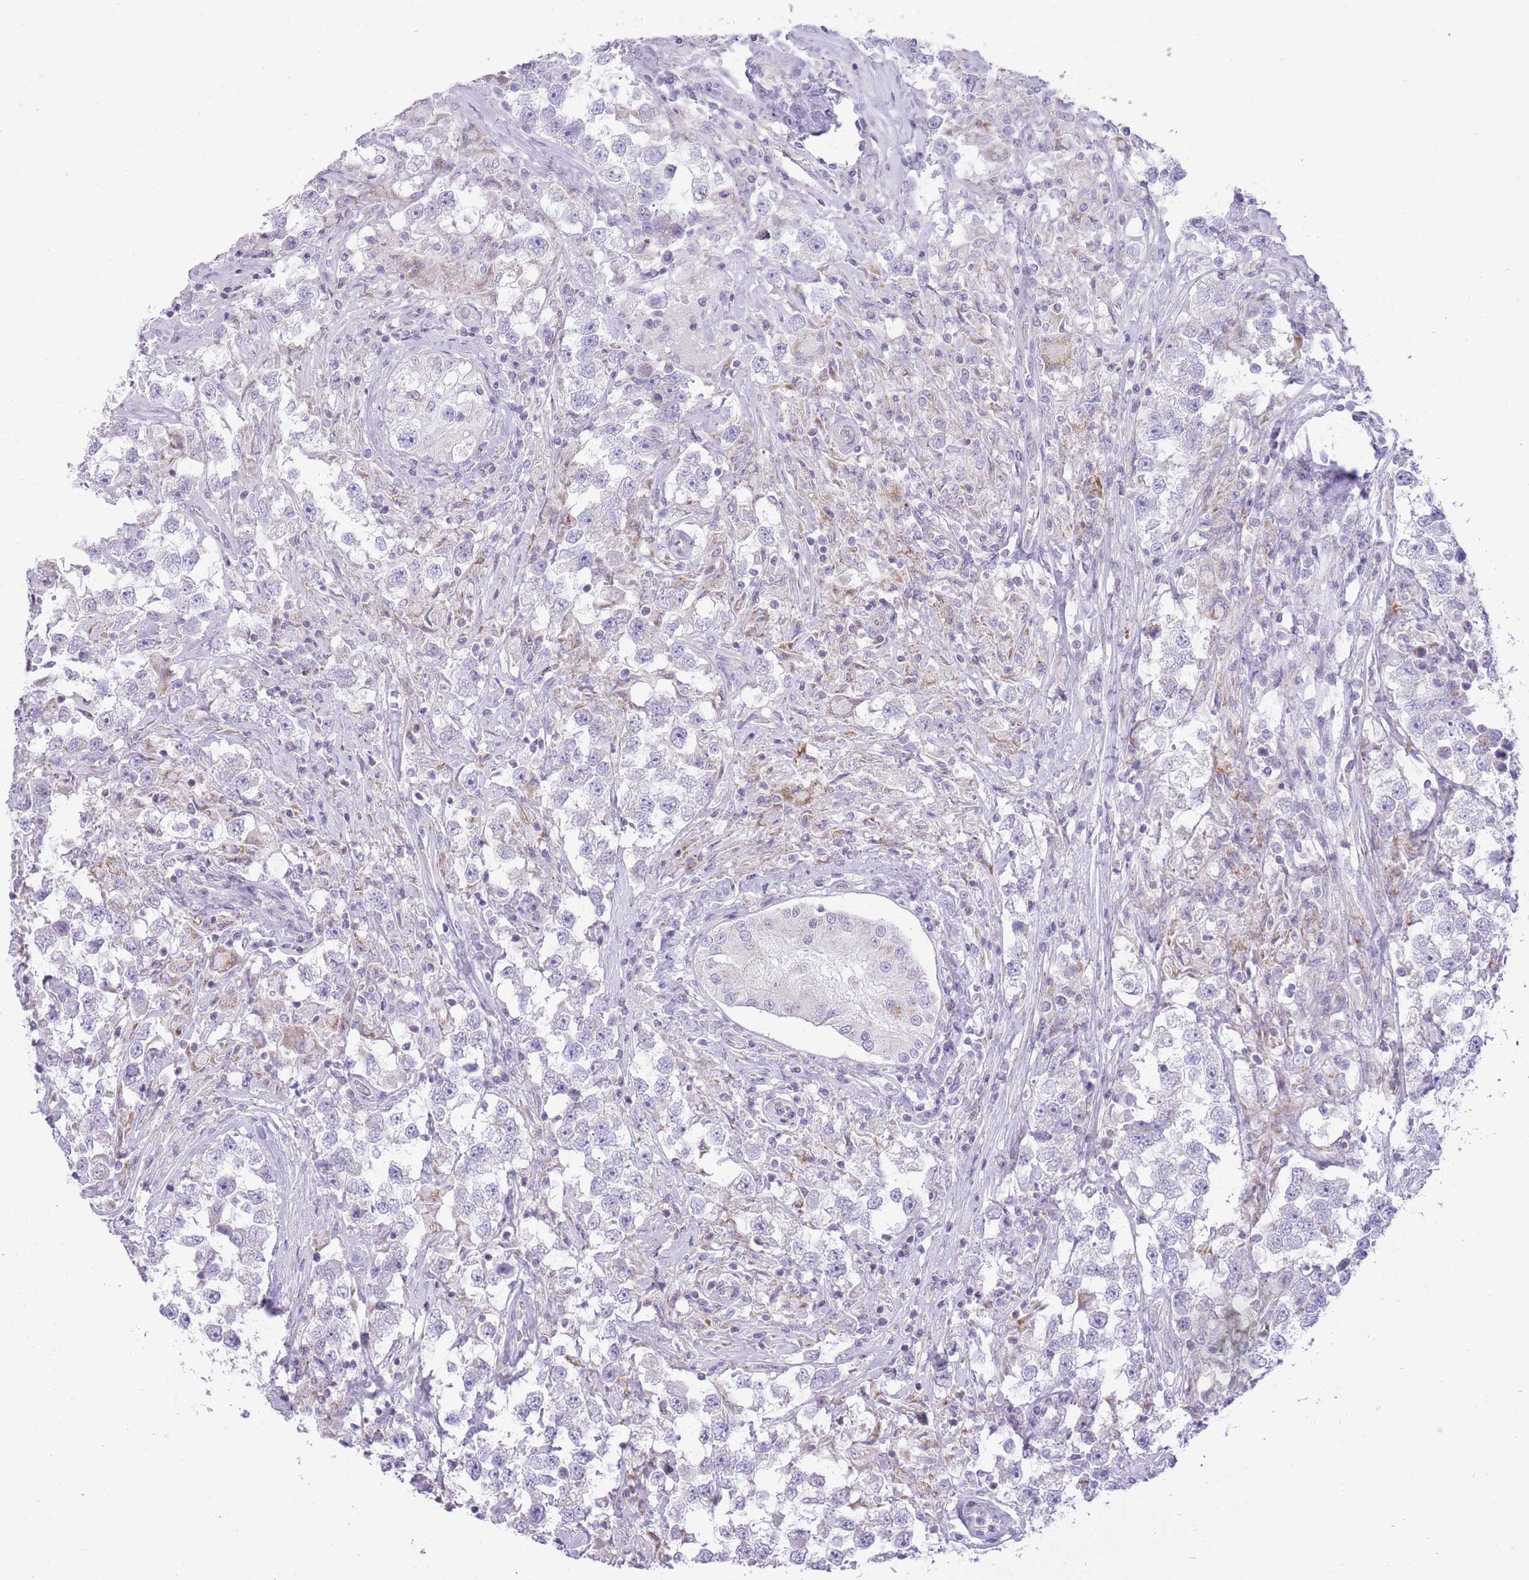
{"staining": {"intensity": "negative", "quantity": "none", "location": "none"}, "tissue": "testis cancer", "cell_type": "Tumor cells", "image_type": "cancer", "snomed": [{"axis": "morphology", "description": "Seminoma, NOS"}, {"axis": "topography", "description": "Testis"}], "caption": "This is an immunohistochemistry (IHC) micrograph of human seminoma (testis). There is no staining in tumor cells.", "gene": "DENND2D", "patient": {"sex": "male", "age": 46}}